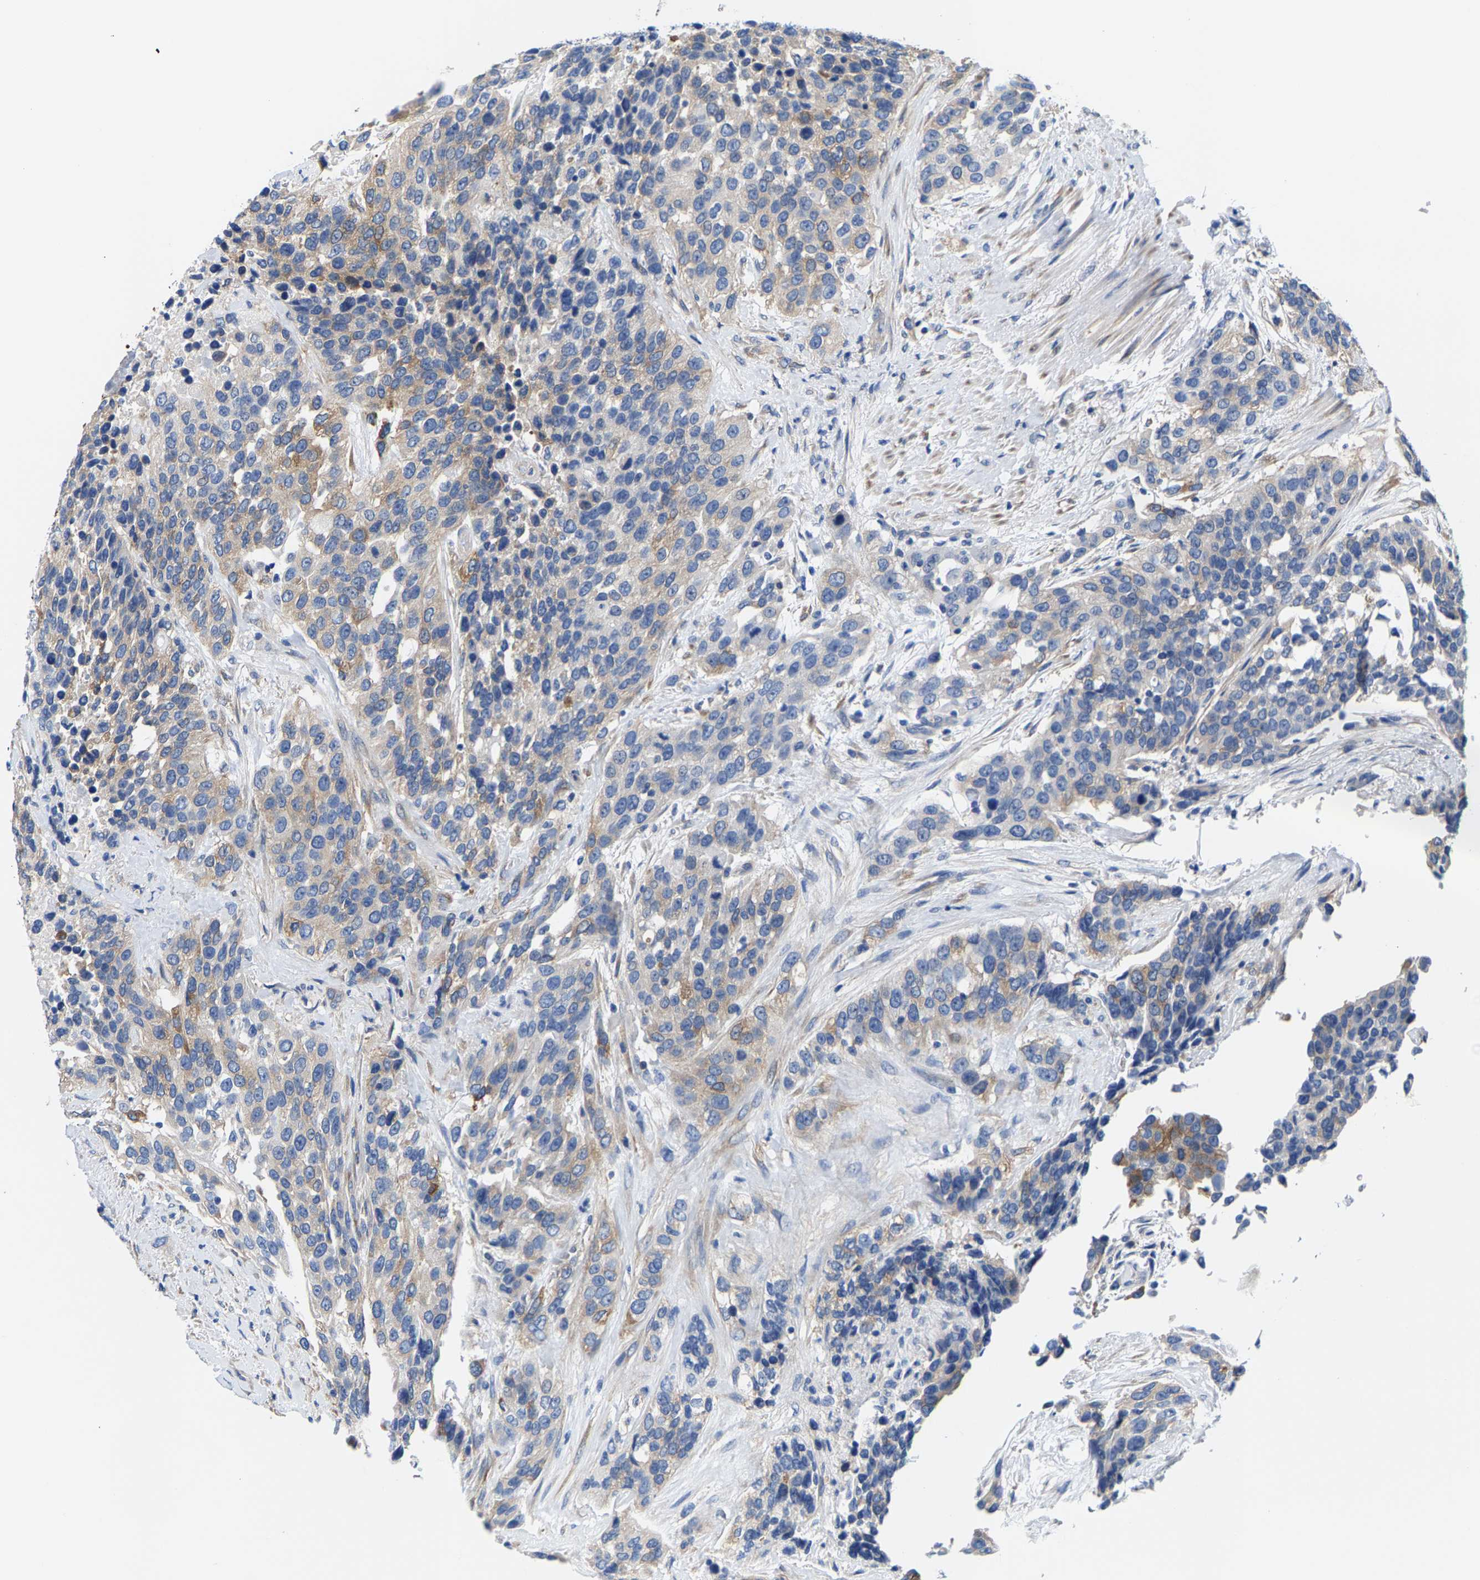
{"staining": {"intensity": "weak", "quantity": "25%-75%", "location": "cytoplasmic/membranous"}, "tissue": "urothelial cancer", "cell_type": "Tumor cells", "image_type": "cancer", "snomed": [{"axis": "morphology", "description": "Urothelial carcinoma, High grade"}, {"axis": "topography", "description": "Urinary bladder"}], "caption": "Urothelial carcinoma (high-grade) stained with a protein marker displays weak staining in tumor cells.", "gene": "DSCAM", "patient": {"sex": "female", "age": 80}}